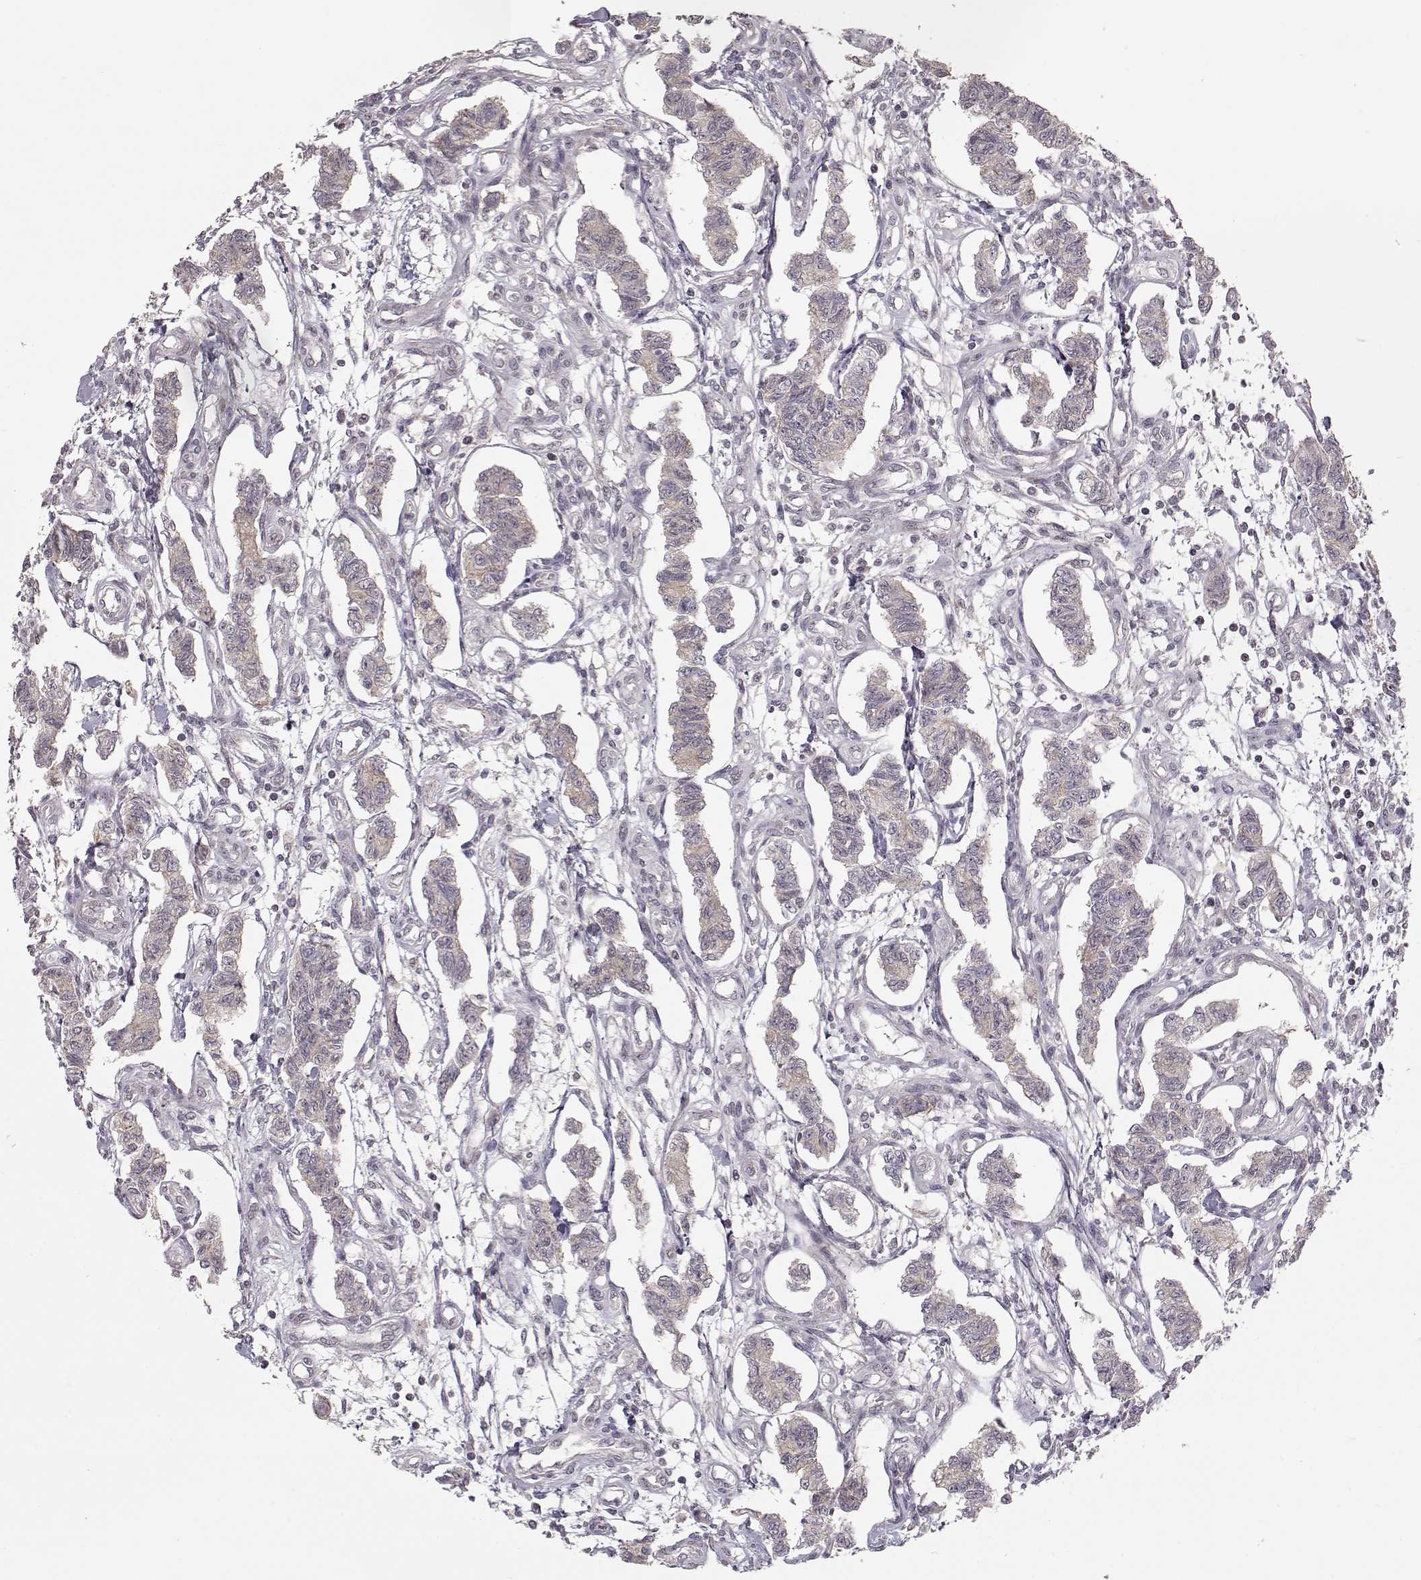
{"staining": {"intensity": "weak", "quantity": "<25%", "location": "cytoplasmic/membranous"}, "tissue": "carcinoid", "cell_type": "Tumor cells", "image_type": "cancer", "snomed": [{"axis": "morphology", "description": "Carcinoid, malignant, NOS"}, {"axis": "topography", "description": "Kidney"}], "caption": "The micrograph shows no significant positivity in tumor cells of carcinoid (malignant).", "gene": "PNMT", "patient": {"sex": "female", "age": 41}}